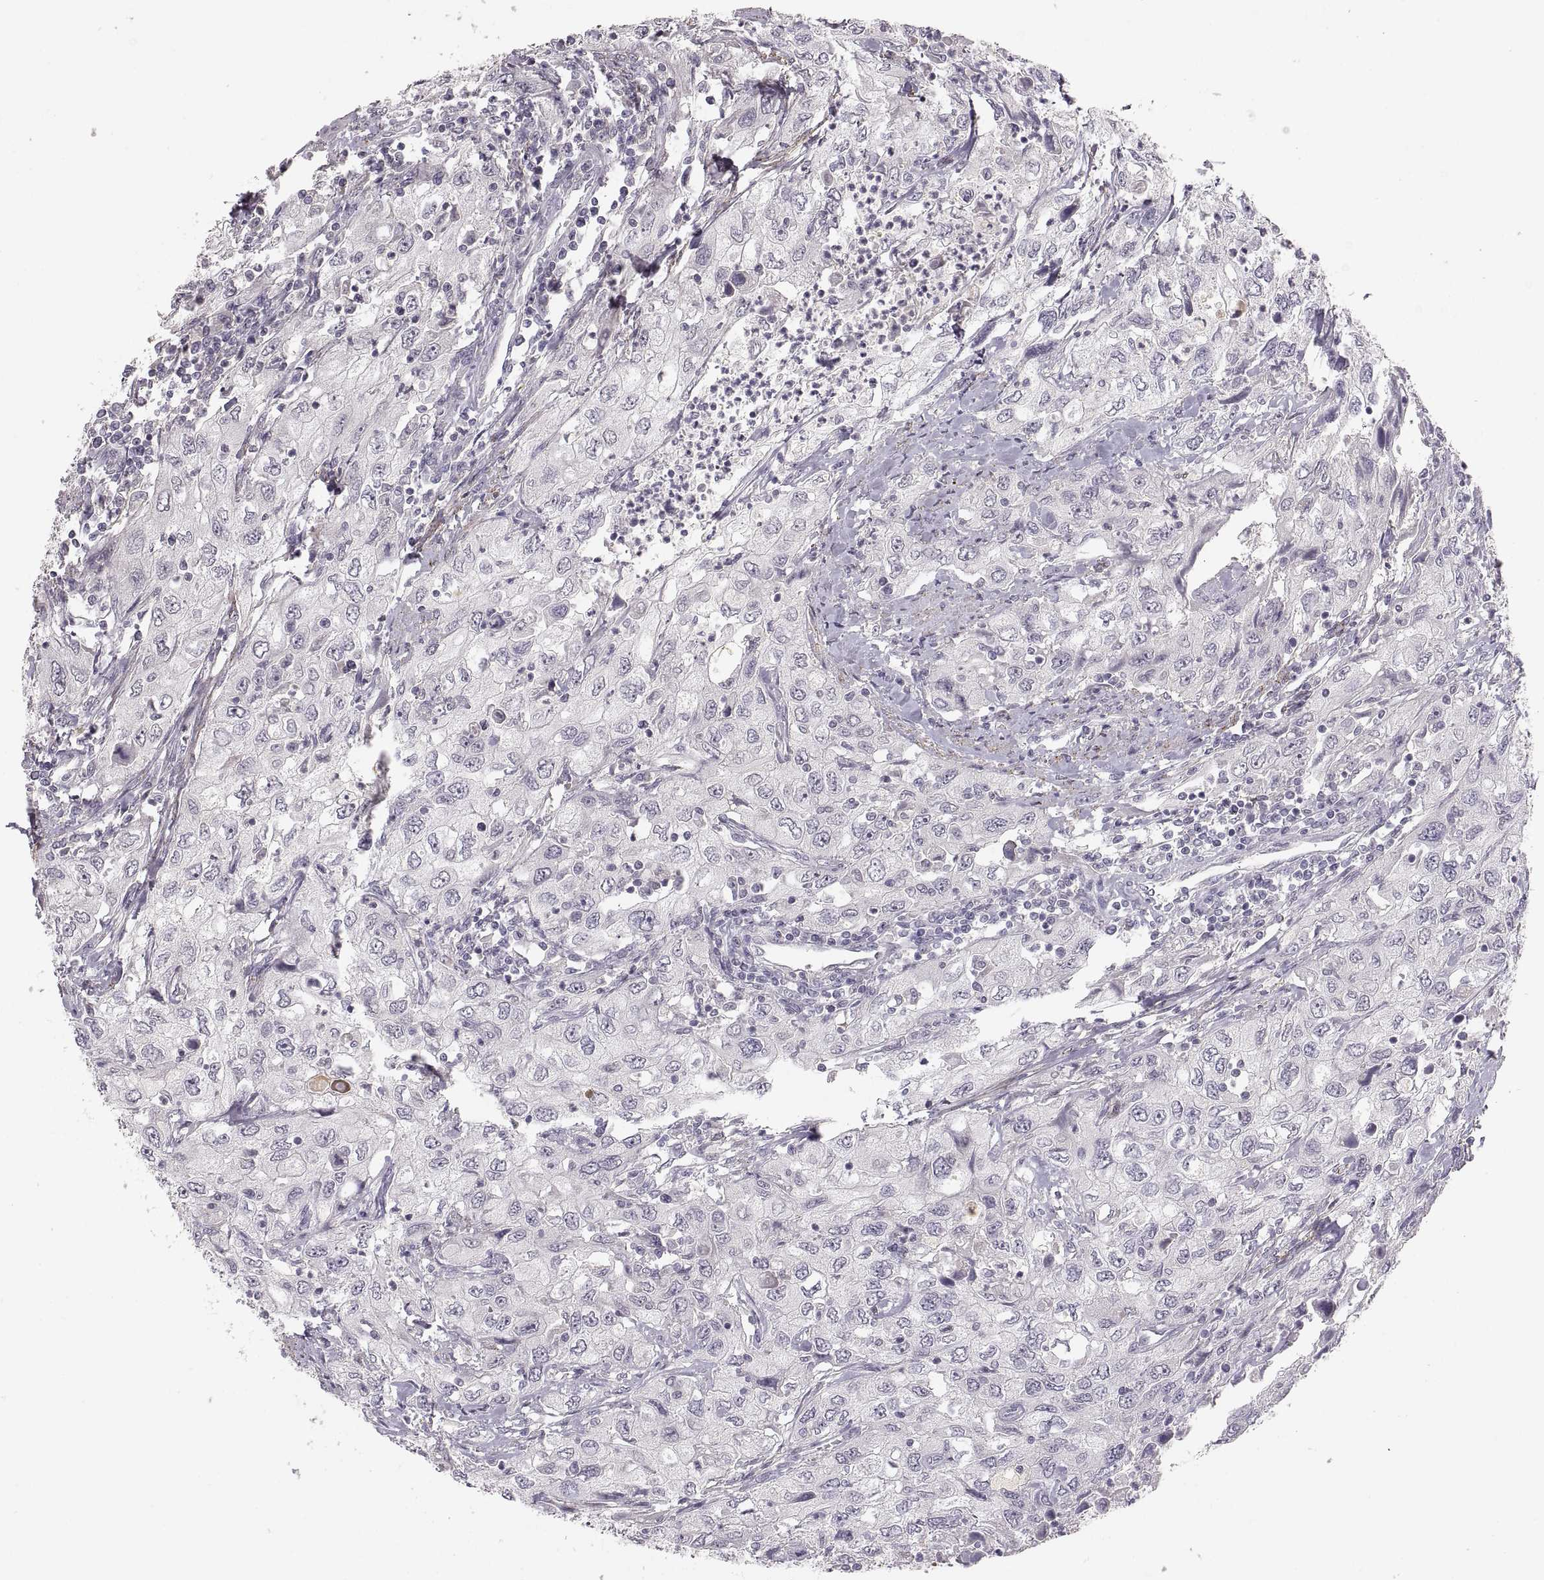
{"staining": {"intensity": "negative", "quantity": "none", "location": "nuclear"}, "tissue": "urothelial cancer", "cell_type": "Tumor cells", "image_type": "cancer", "snomed": [{"axis": "morphology", "description": "Urothelial carcinoma, High grade"}, {"axis": "topography", "description": "Urinary bladder"}], "caption": "Tumor cells are negative for protein expression in human high-grade urothelial carcinoma.", "gene": "CDH2", "patient": {"sex": "male", "age": 76}}